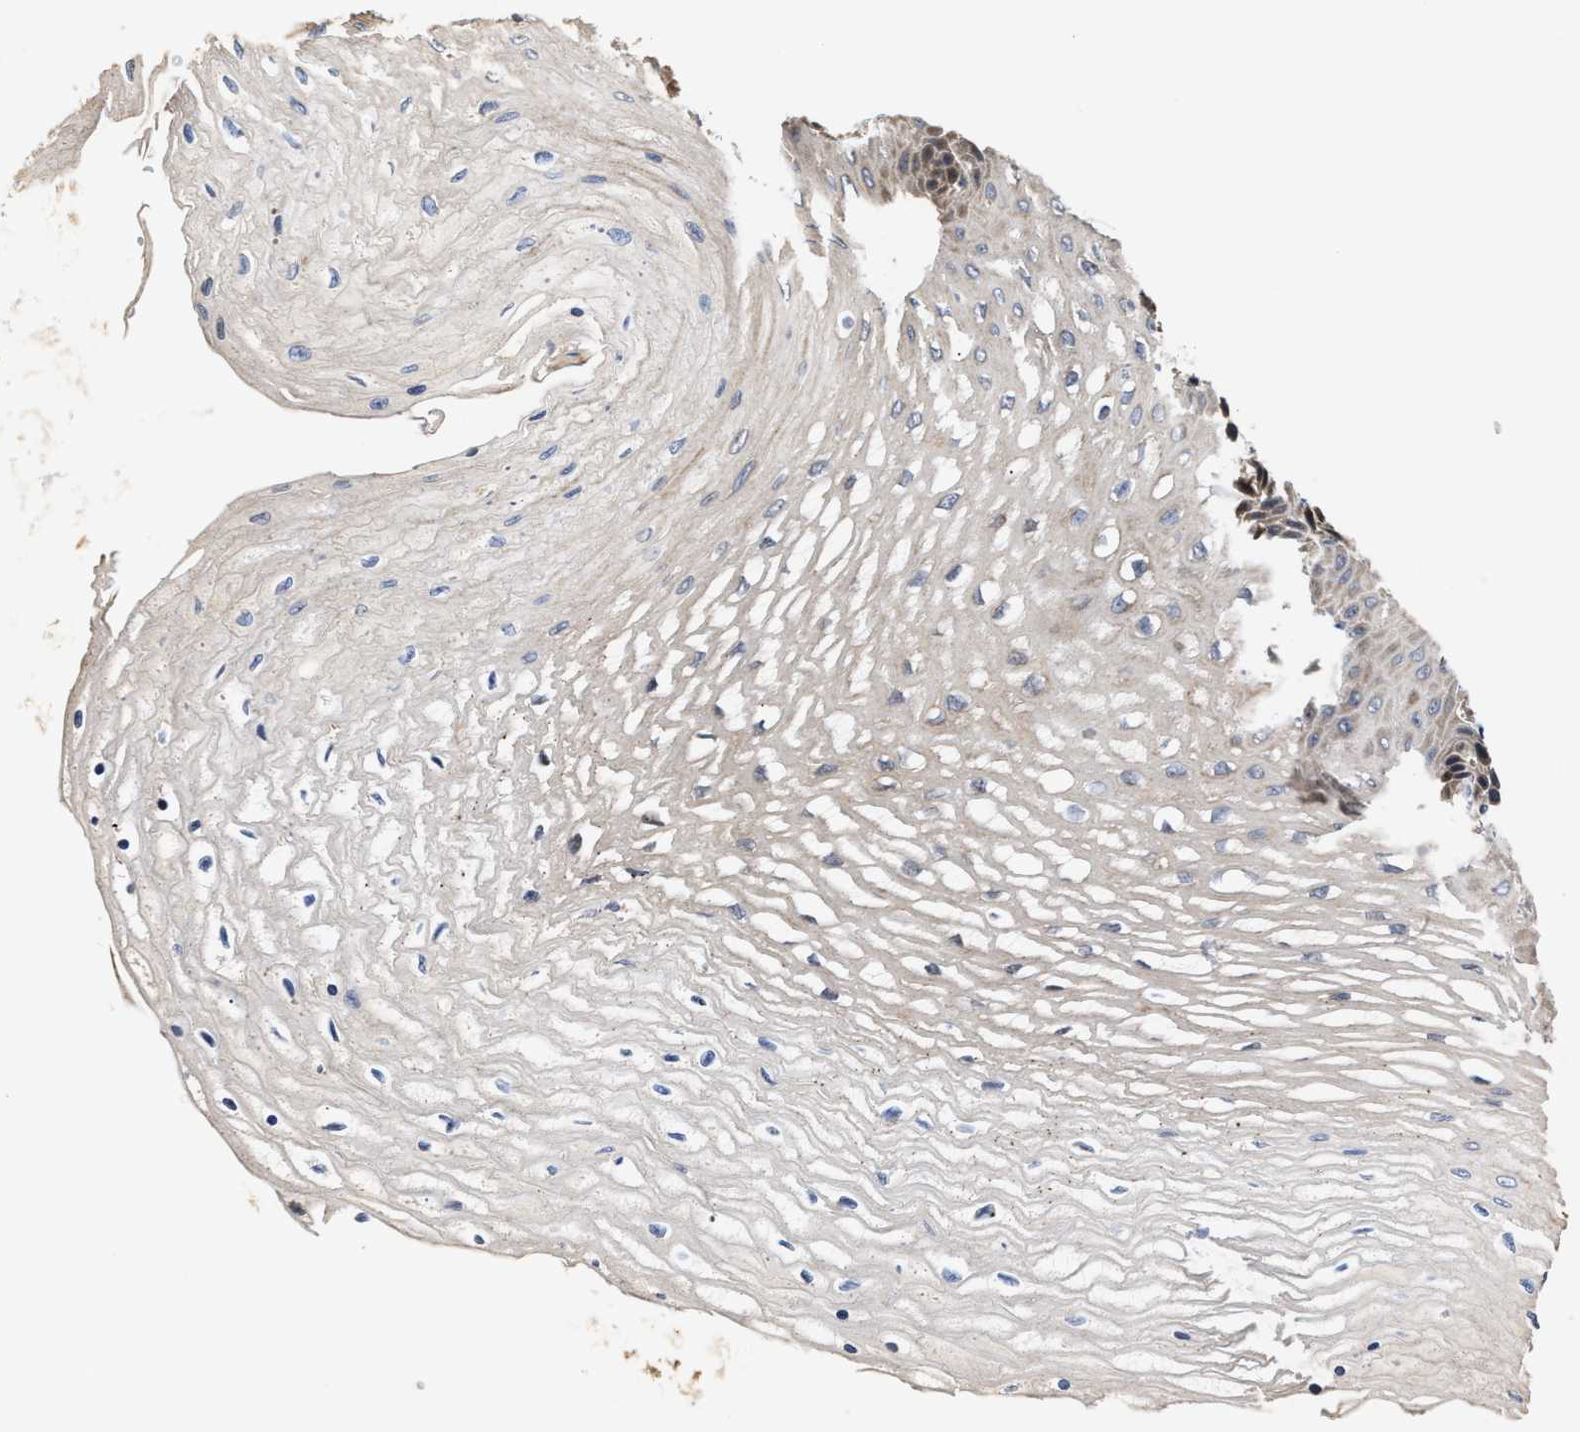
{"staining": {"intensity": "moderate", "quantity": "<25%", "location": "cytoplasmic/membranous,nuclear"}, "tissue": "esophagus", "cell_type": "Squamous epithelial cells", "image_type": "normal", "snomed": [{"axis": "morphology", "description": "Normal tissue, NOS"}, {"axis": "topography", "description": "Esophagus"}], "caption": "Brown immunohistochemical staining in benign human esophagus demonstrates moderate cytoplasmic/membranous,nuclear positivity in approximately <25% of squamous epithelial cells. (DAB (3,3'-diaminobenzidine) = brown stain, brightfield microscopy at high magnification).", "gene": "GOSR1", "patient": {"sex": "female", "age": 72}}